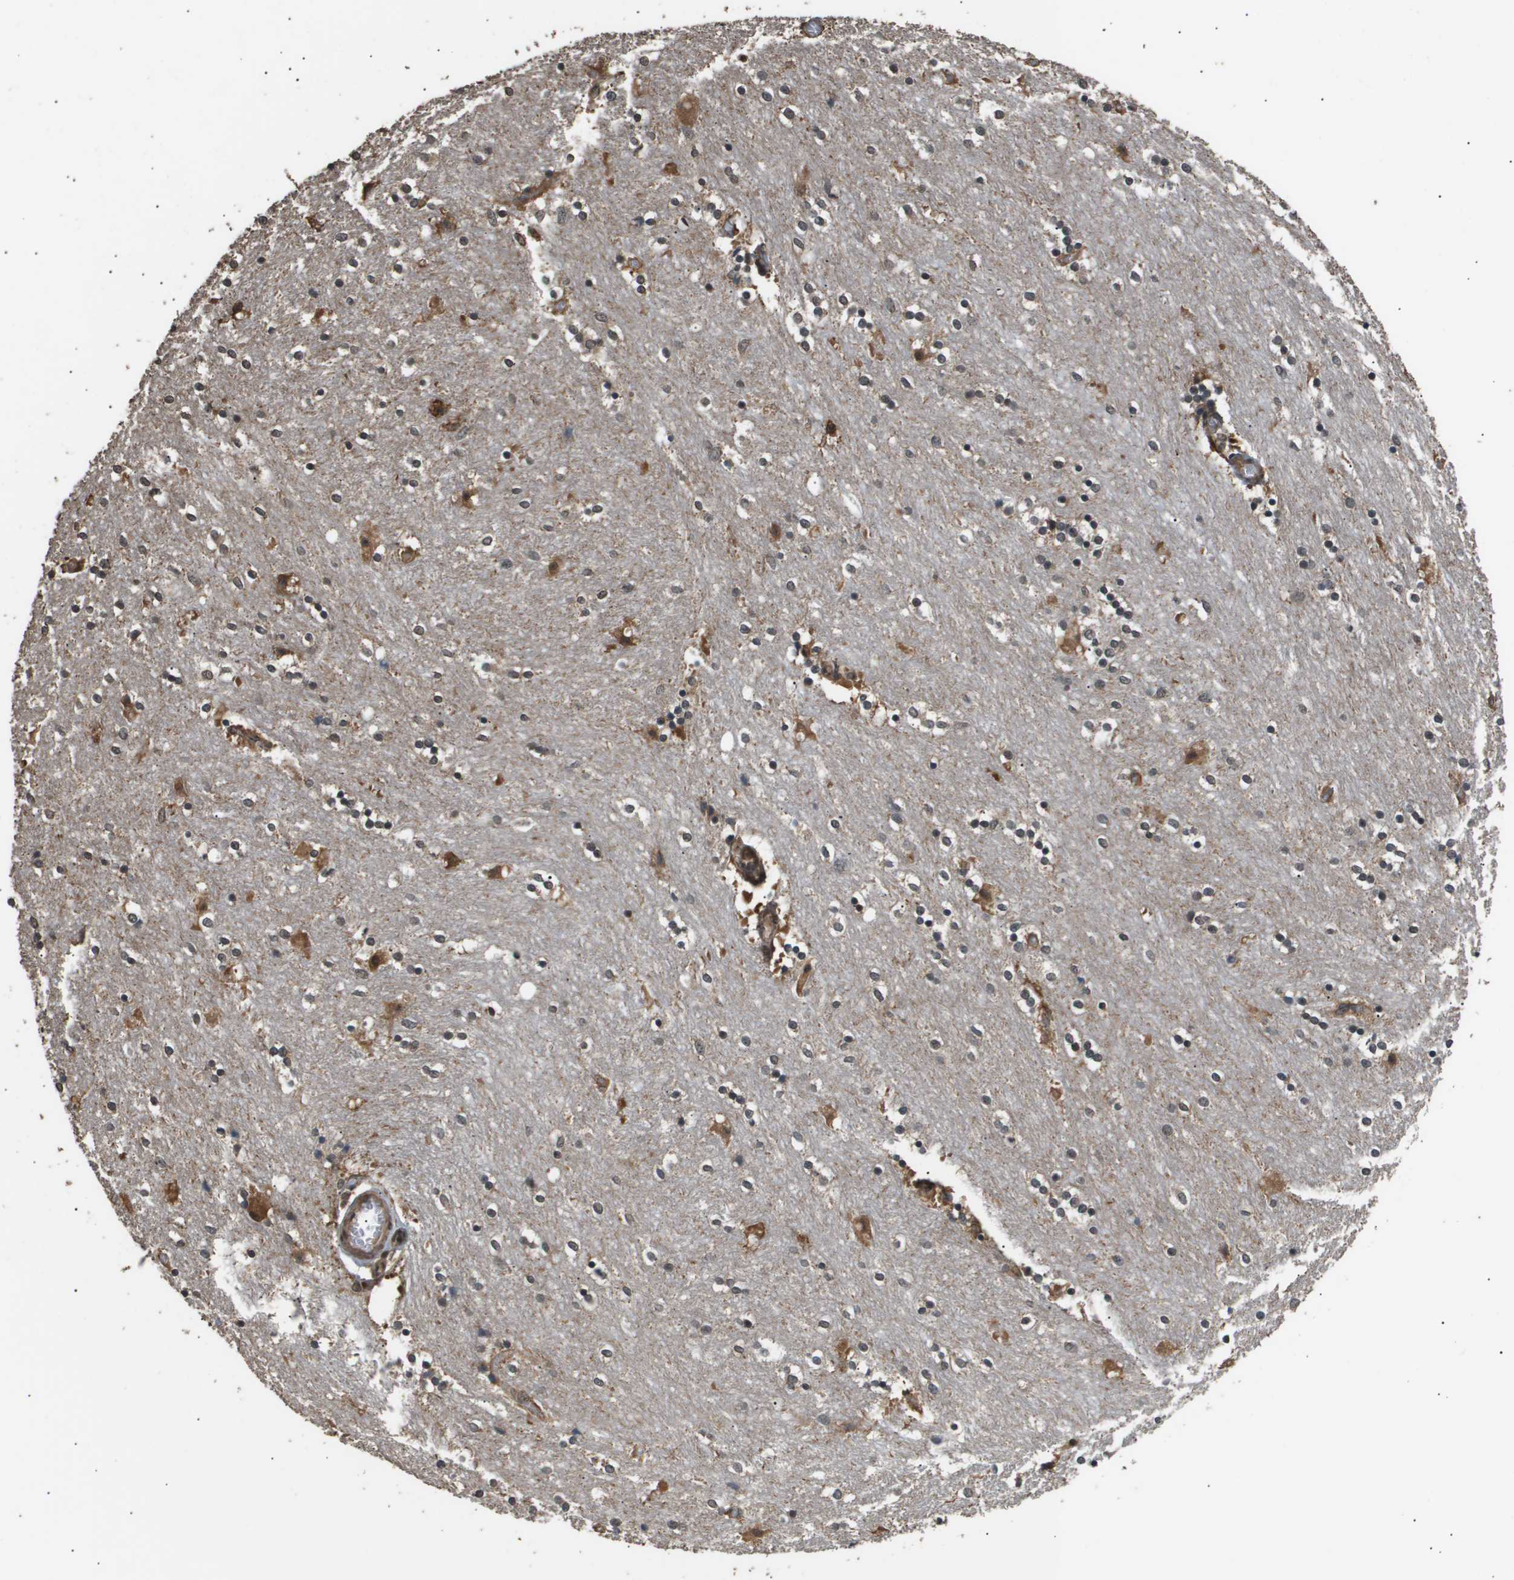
{"staining": {"intensity": "moderate", "quantity": "25%-75%", "location": "cytoplasmic/membranous"}, "tissue": "caudate", "cell_type": "Glial cells", "image_type": "normal", "snomed": [{"axis": "morphology", "description": "Normal tissue, NOS"}, {"axis": "topography", "description": "Lateral ventricle wall"}], "caption": "Caudate stained with immunohistochemistry (IHC) displays moderate cytoplasmic/membranous expression in approximately 25%-75% of glial cells.", "gene": "ING1", "patient": {"sex": "female", "age": 54}}